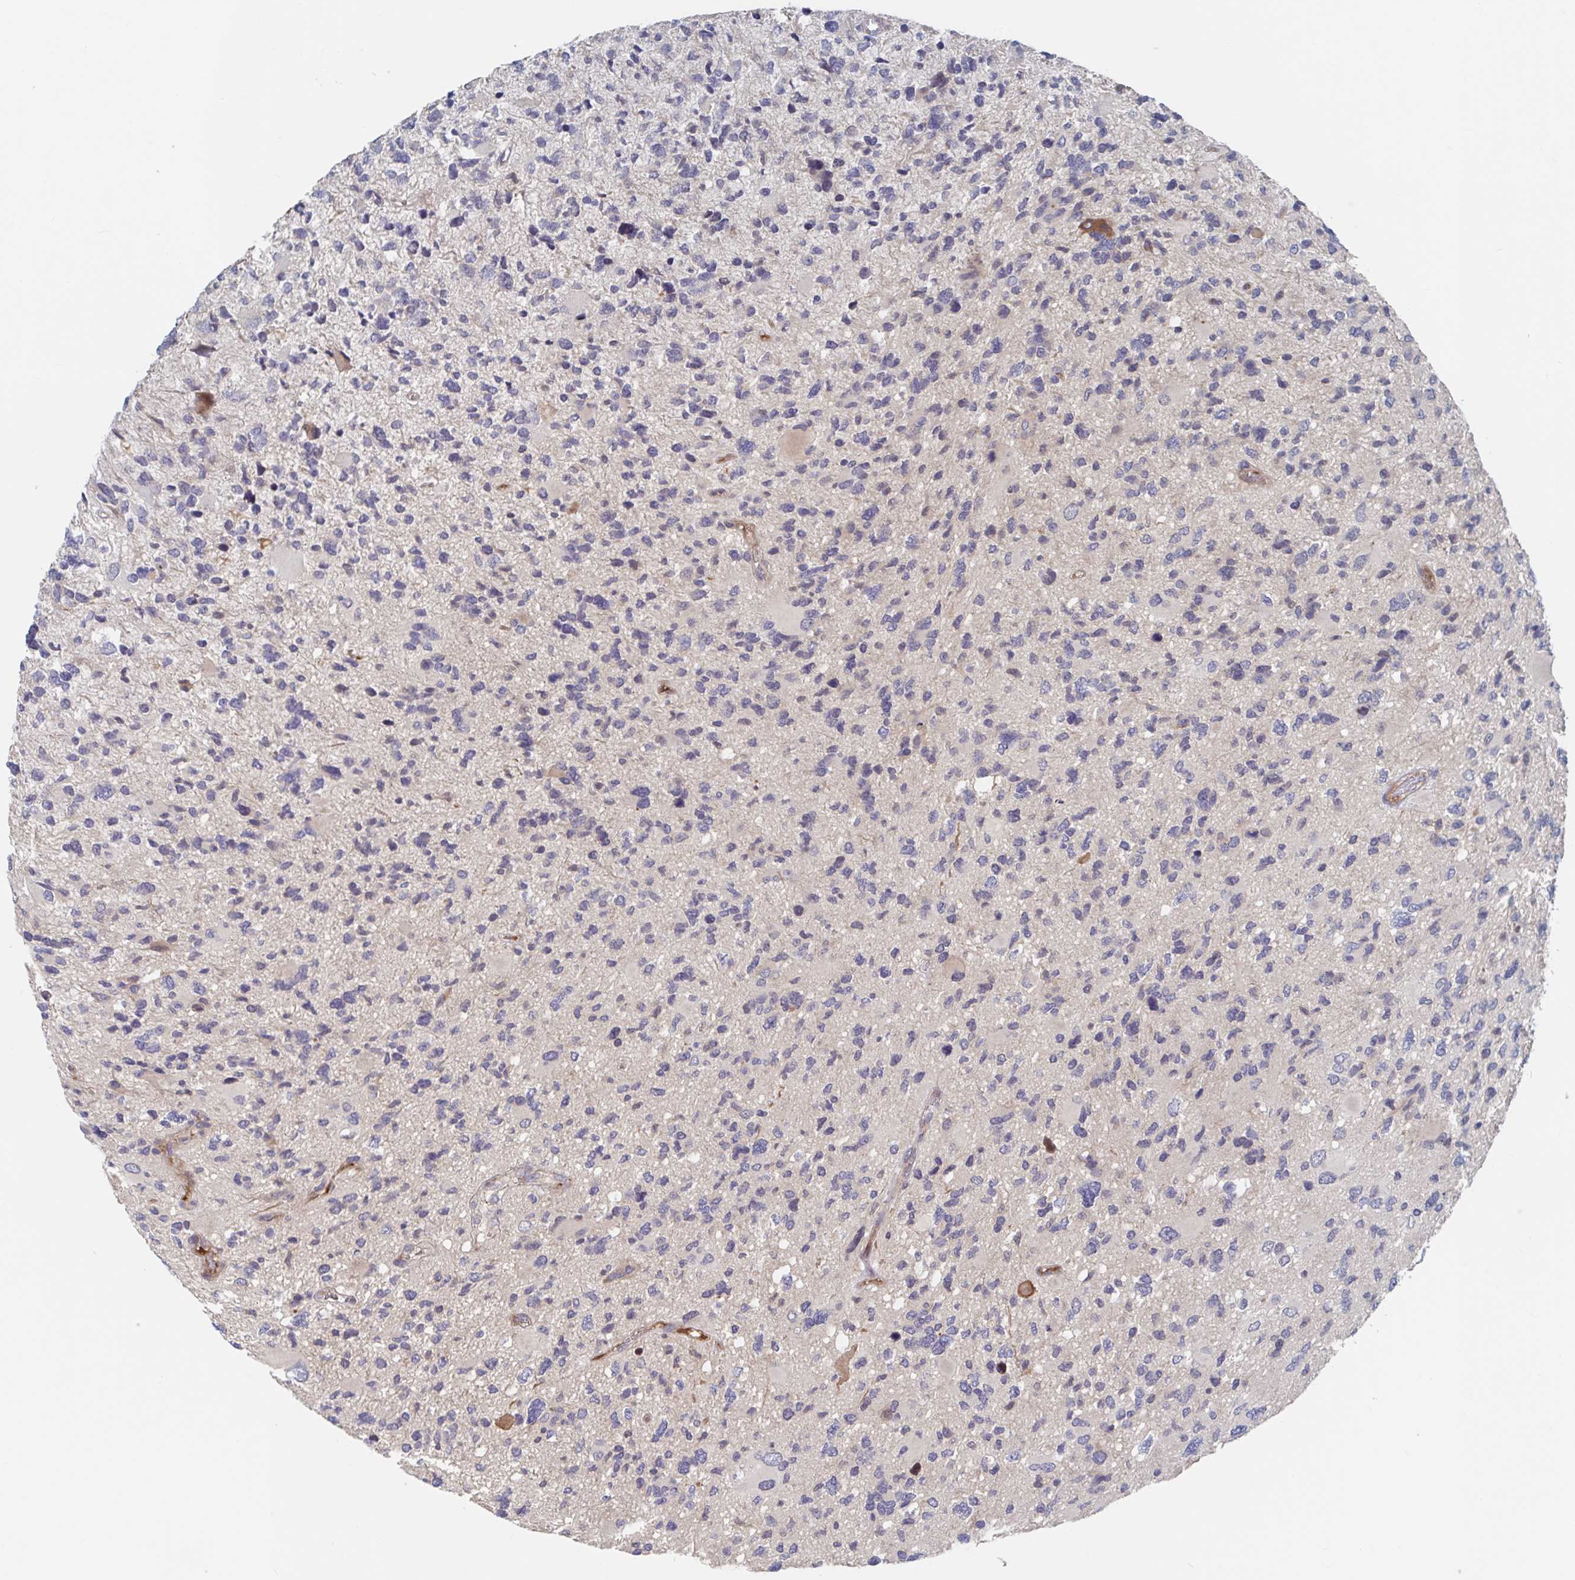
{"staining": {"intensity": "negative", "quantity": "none", "location": "none"}, "tissue": "glioma", "cell_type": "Tumor cells", "image_type": "cancer", "snomed": [{"axis": "morphology", "description": "Glioma, malignant, High grade"}, {"axis": "topography", "description": "Brain"}], "caption": "This is a histopathology image of immunohistochemistry staining of glioma, which shows no expression in tumor cells.", "gene": "DHRS12", "patient": {"sex": "female", "age": 11}}